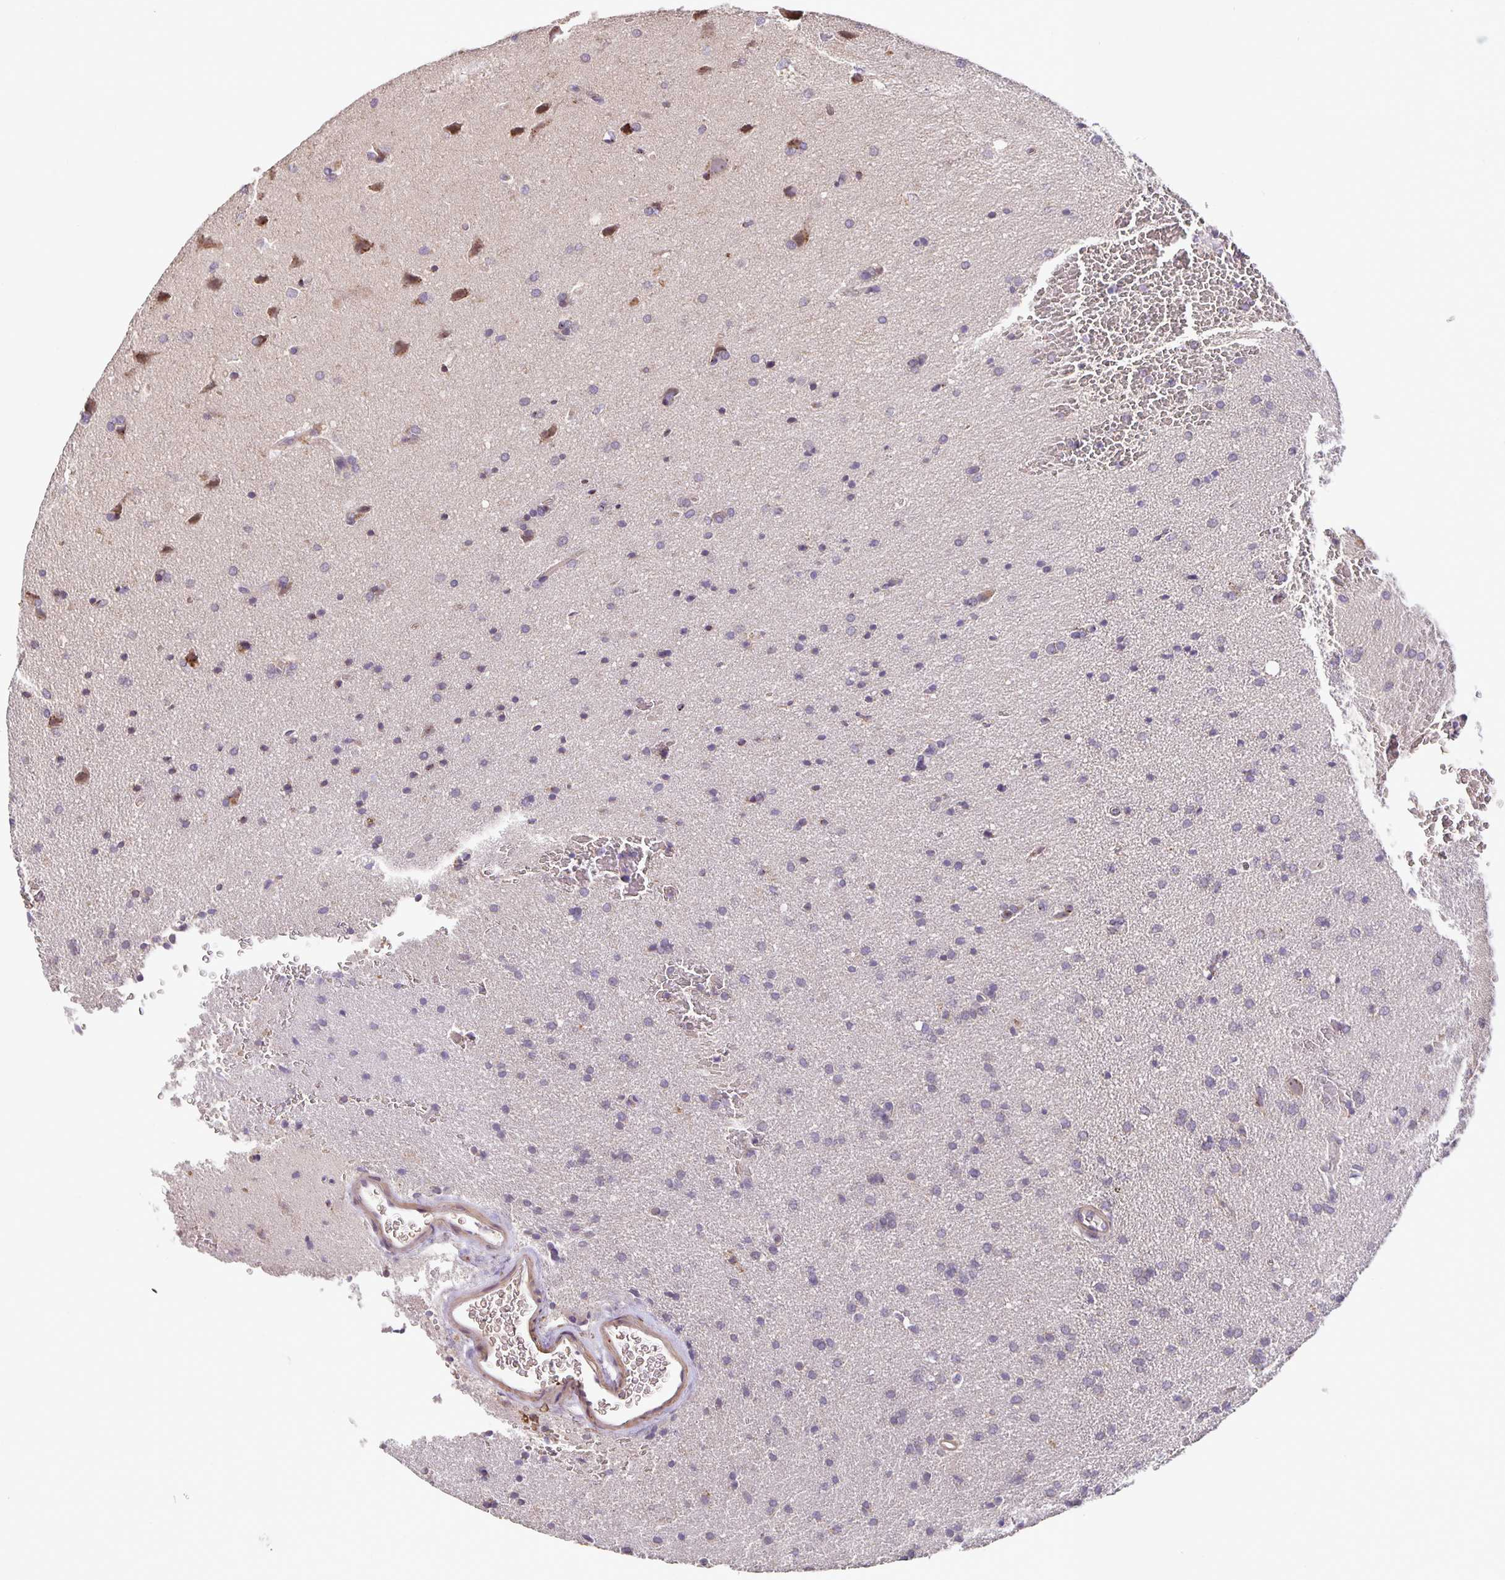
{"staining": {"intensity": "negative", "quantity": "none", "location": "none"}, "tissue": "glioma", "cell_type": "Tumor cells", "image_type": "cancer", "snomed": [{"axis": "morphology", "description": "Glioma, malignant, Low grade"}, {"axis": "topography", "description": "Brain"}], "caption": "Immunohistochemistry (IHC) photomicrograph of human glioma stained for a protein (brown), which demonstrates no positivity in tumor cells.", "gene": "TMEM71", "patient": {"sex": "female", "age": 34}}